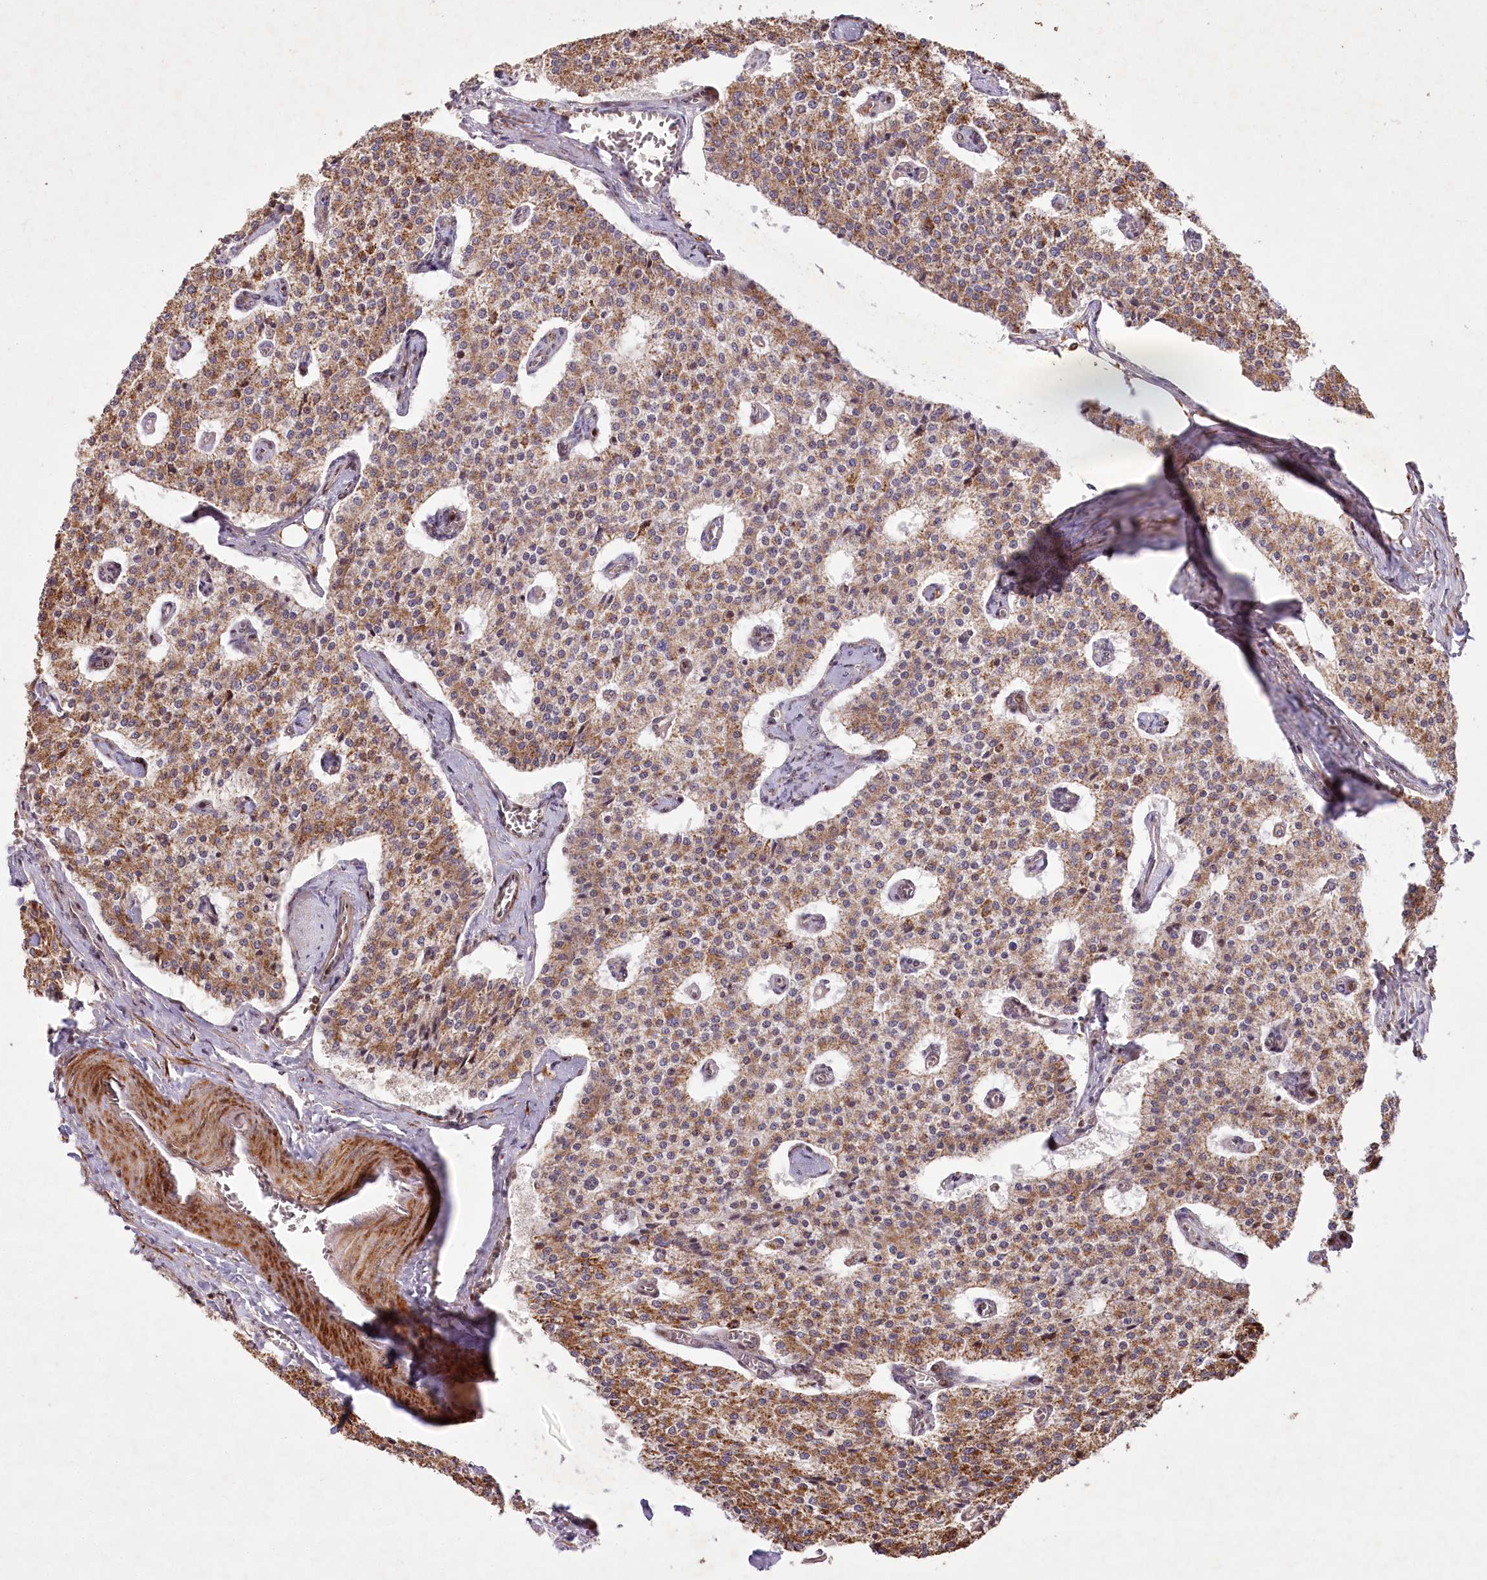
{"staining": {"intensity": "moderate", "quantity": ">75%", "location": "cytoplasmic/membranous"}, "tissue": "carcinoid", "cell_type": "Tumor cells", "image_type": "cancer", "snomed": [{"axis": "morphology", "description": "Carcinoid, malignant, NOS"}, {"axis": "topography", "description": "Colon"}], "caption": "Protein expression analysis of human malignant carcinoid reveals moderate cytoplasmic/membranous expression in approximately >75% of tumor cells. The protein is stained brown, and the nuclei are stained in blue (DAB (3,3'-diaminobenzidine) IHC with brightfield microscopy, high magnification).", "gene": "PSTK", "patient": {"sex": "female", "age": 52}}